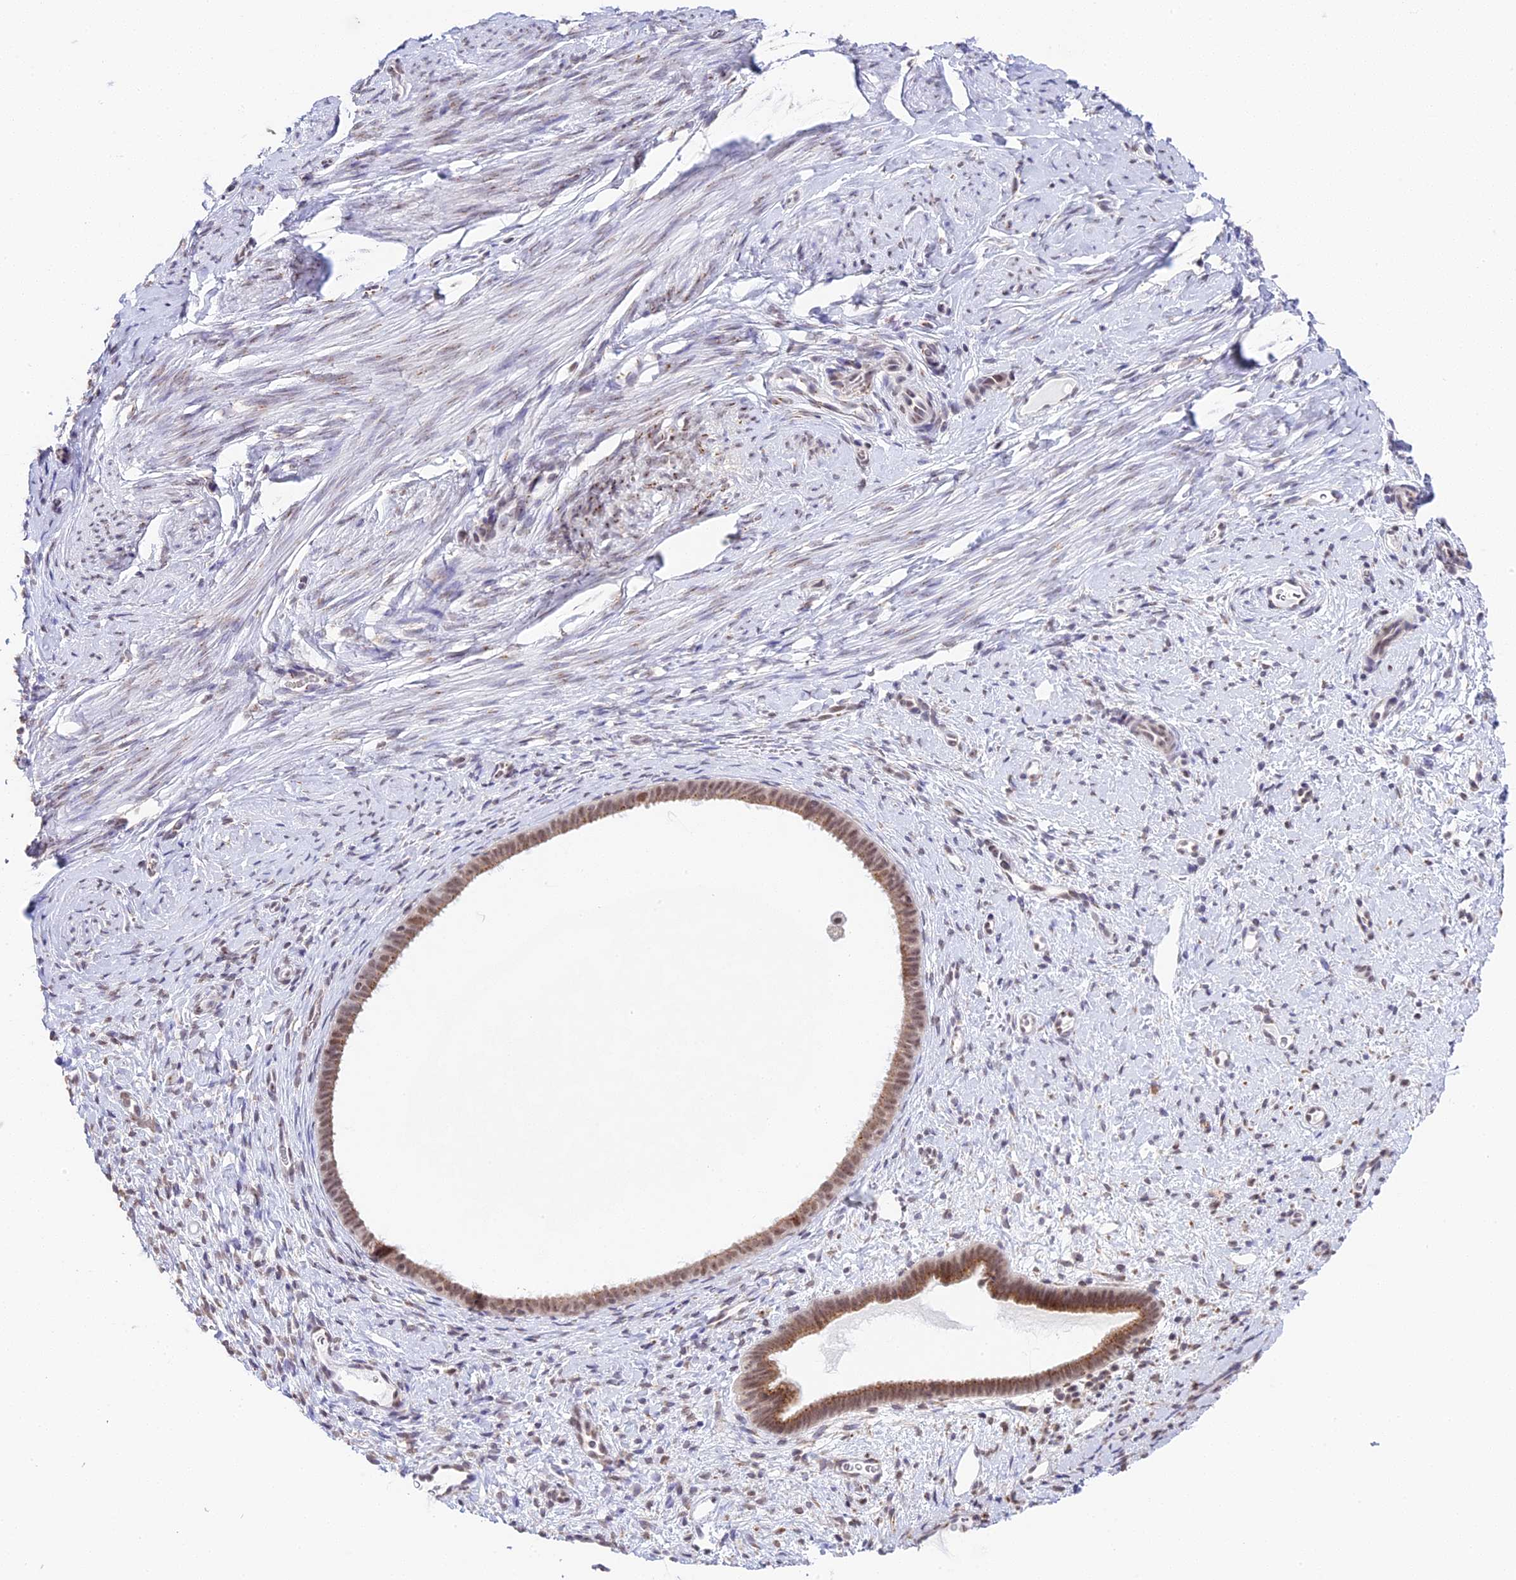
{"staining": {"intensity": "weak", "quantity": "<25%", "location": "cytoplasmic/membranous,nuclear"}, "tissue": "endometrium", "cell_type": "Cells in endometrial stroma", "image_type": "normal", "snomed": [{"axis": "morphology", "description": "Normal tissue, NOS"}, {"axis": "topography", "description": "Endometrium"}], "caption": "This is a photomicrograph of IHC staining of unremarkable endometrium, which shows no expression in cells in endometrial stroma.", "gene": "HEATR5B", "patient": {"sex": "female", "age": 65}}